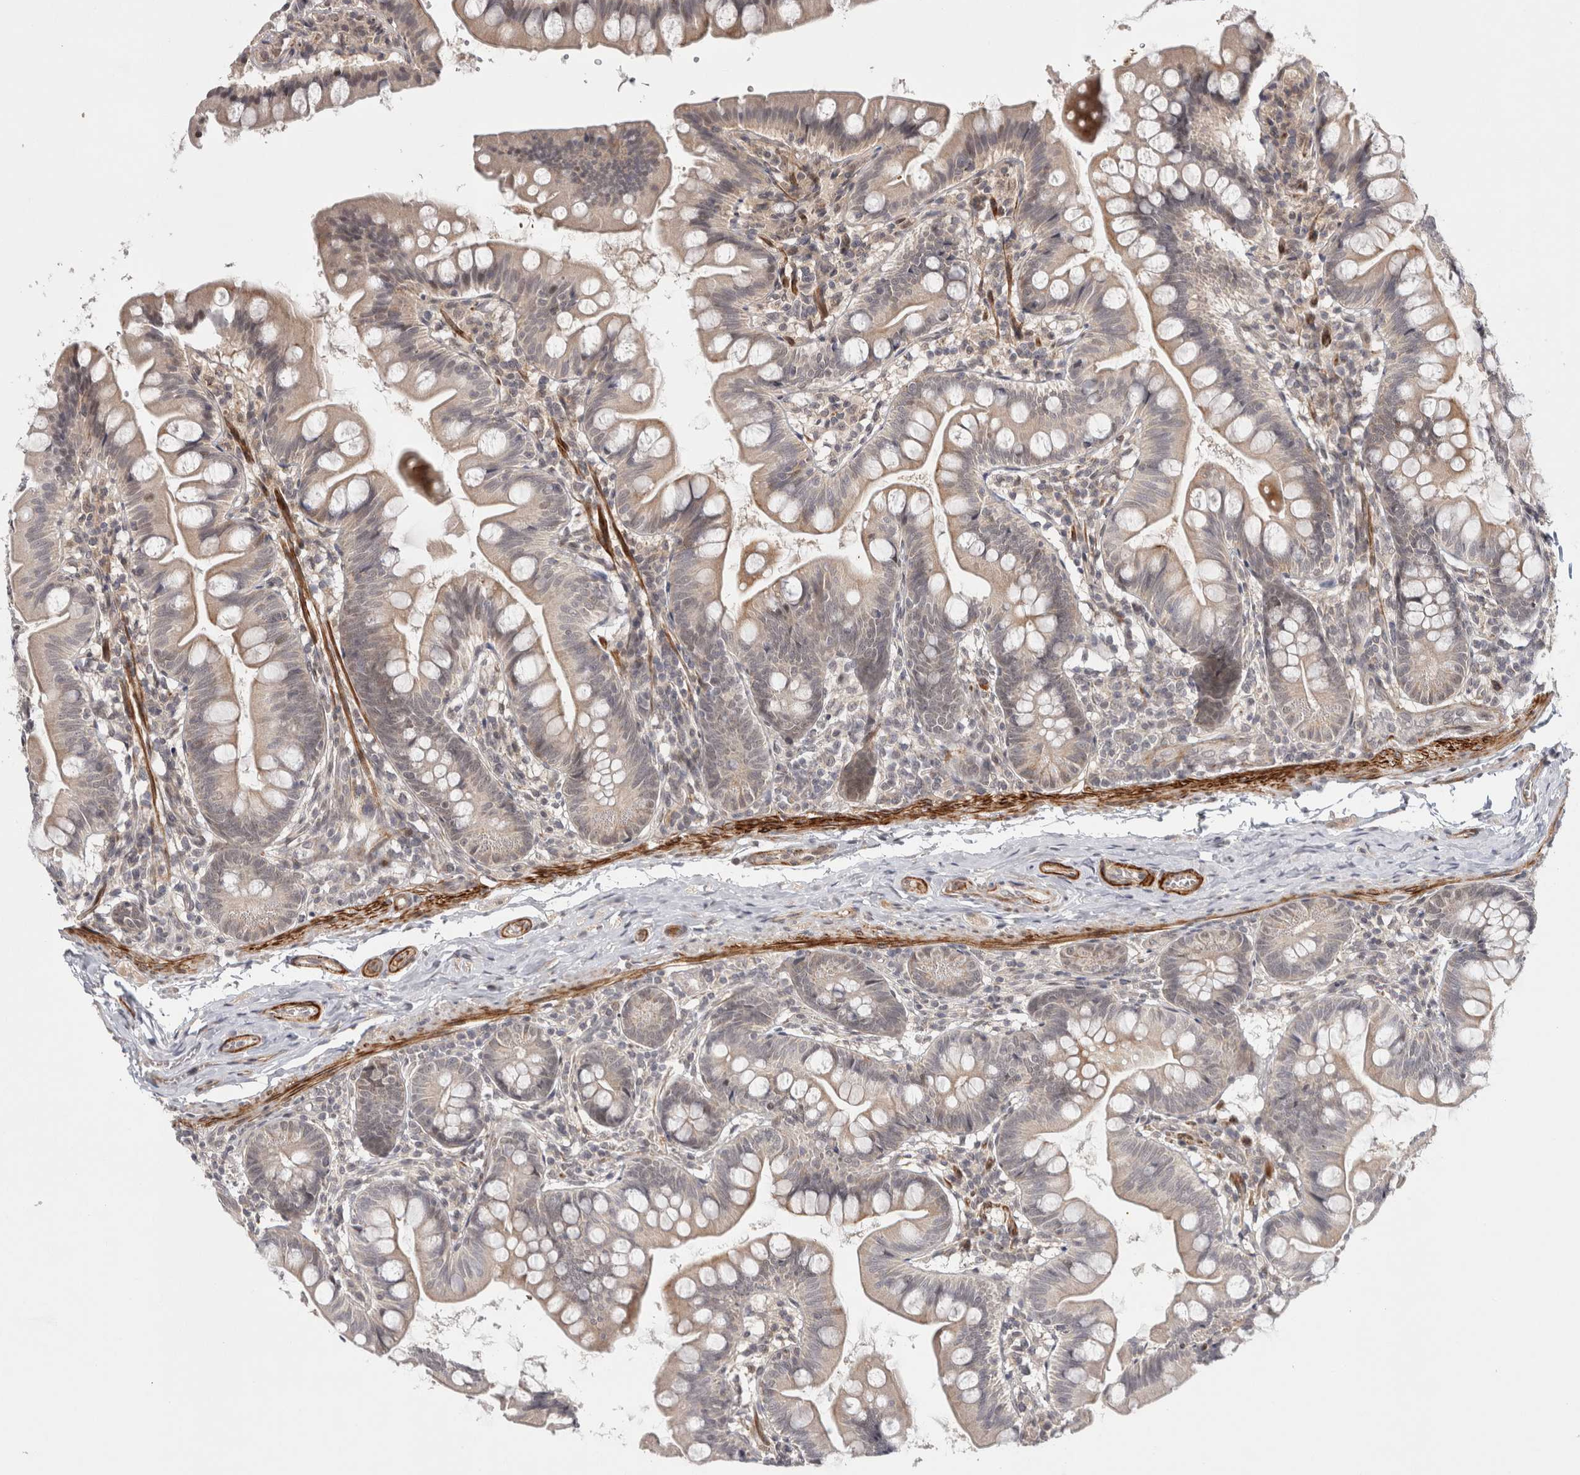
{"staining": {"intensity": "weak", "quantity": "25%-75%", "location": "cytoplasmic/membranous"}, "tissue": "small intestine", "cell_type": "Glandular cells", "image_type": "normal", "snomed": [{"axis": "morphology", "description": "Normal tissue, NOS"}, {"axis": "topography", "description": "Small intestine"}], "caption": "DAB (3,3'-diaminobenzidine) immunohistochemical staining of benign human small intestine displays weak cytoplasmic/membranous protein expression in about 25%-75% of glandular cells.", "gene": "ZNF318", "patient": {"sex": "male", "age": 7}}